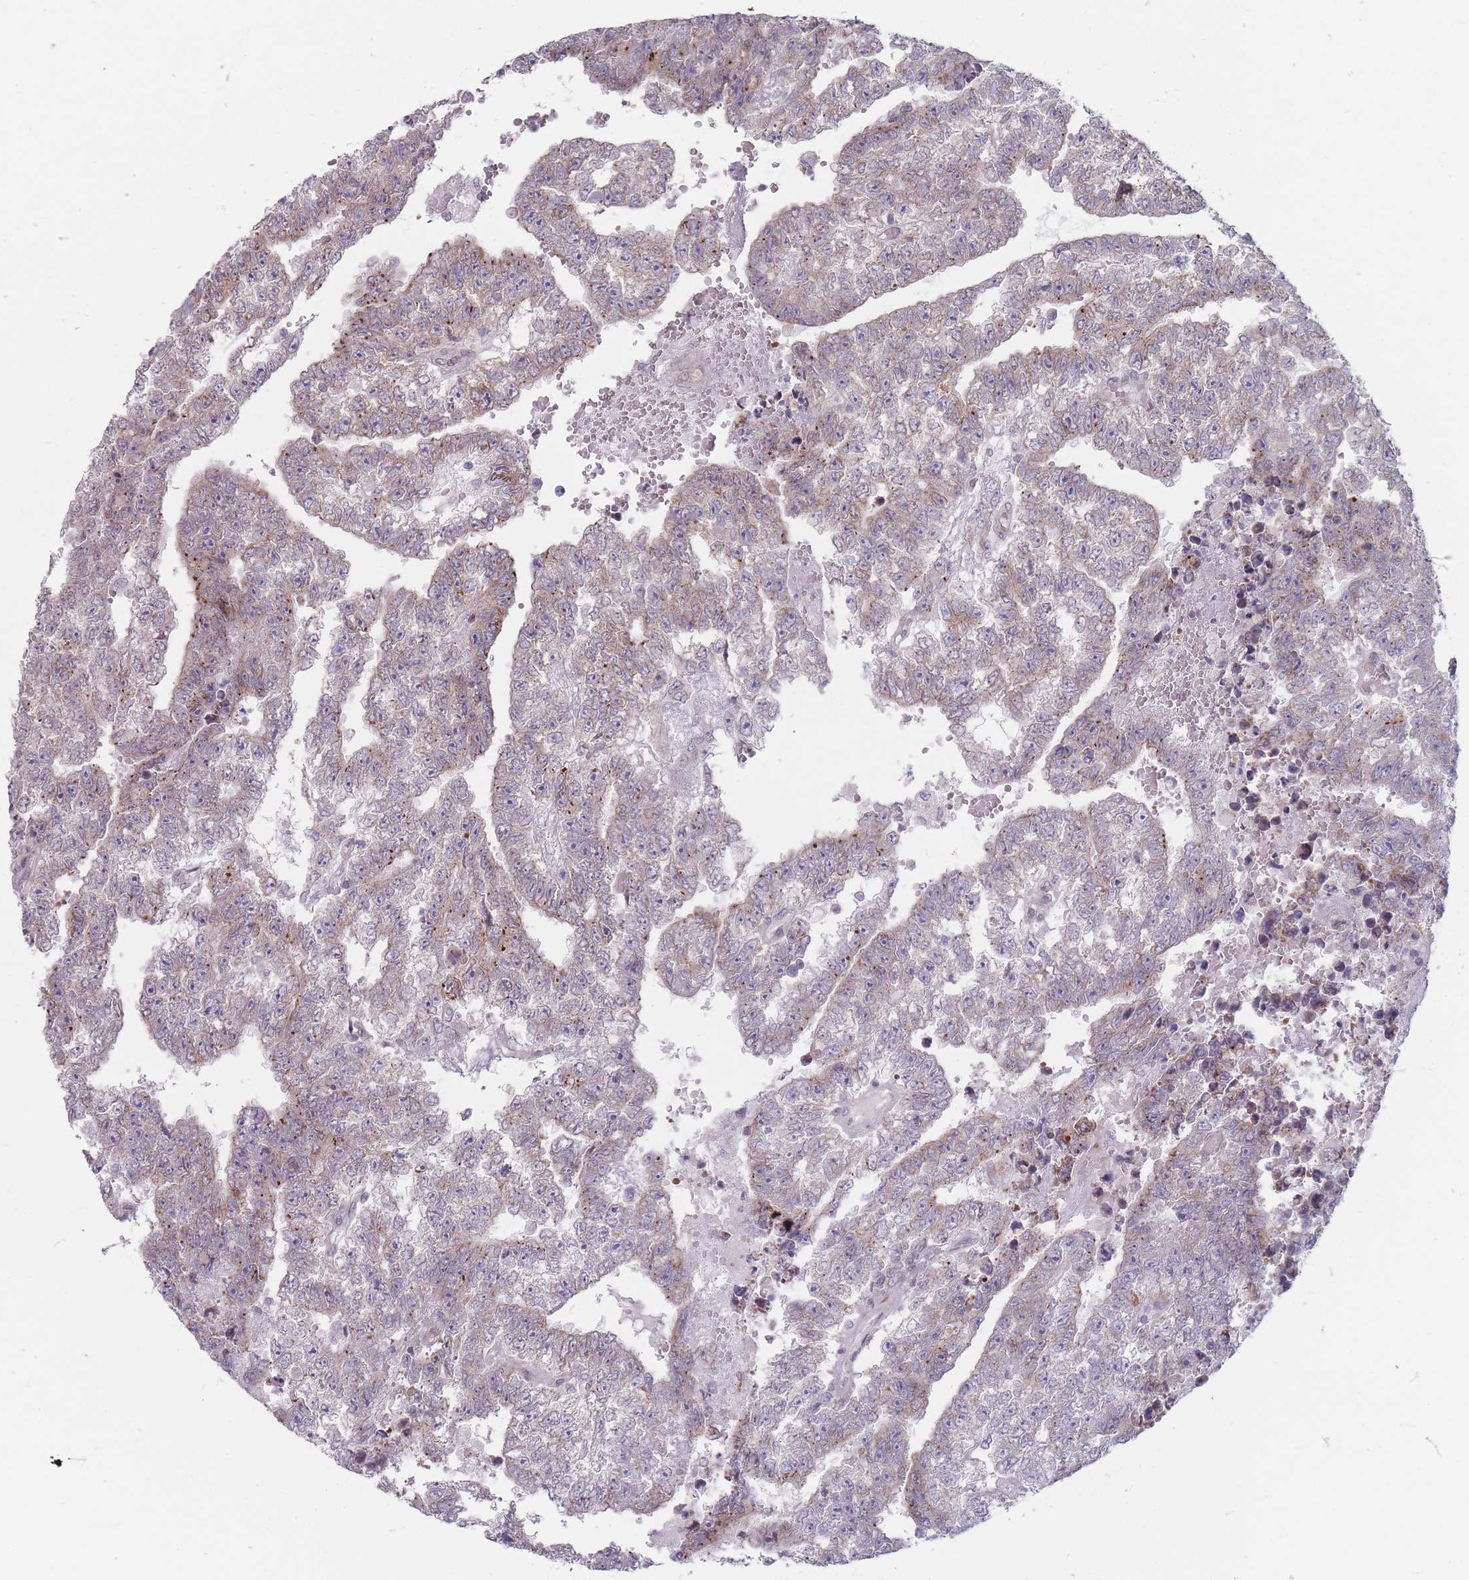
{"staining": {"intensity": "weak", "quantity": "25%-75%", "location": "cytoplasmic/membranous"}, "tissue": "testis cancer", "cell_type": "Tumor cells", "image_type": "cancer", "snomed": [{"axis": "morphology", "description": "Carcinoma, Embryonal, NOS"}, {"axis": "topography", "description": "Testis"}], "caption": "Protein expression analysis of testis cancer displays weak cytoplasmic/membranous expression in approximately 25%-75% of tumor cells. (Stains: DAB in brown, nuclei in blue, Microscopy: brightfield microscopy at high magnification).", "gene": "PCDH12", "patient": {"sex": "male", "age": 25}}